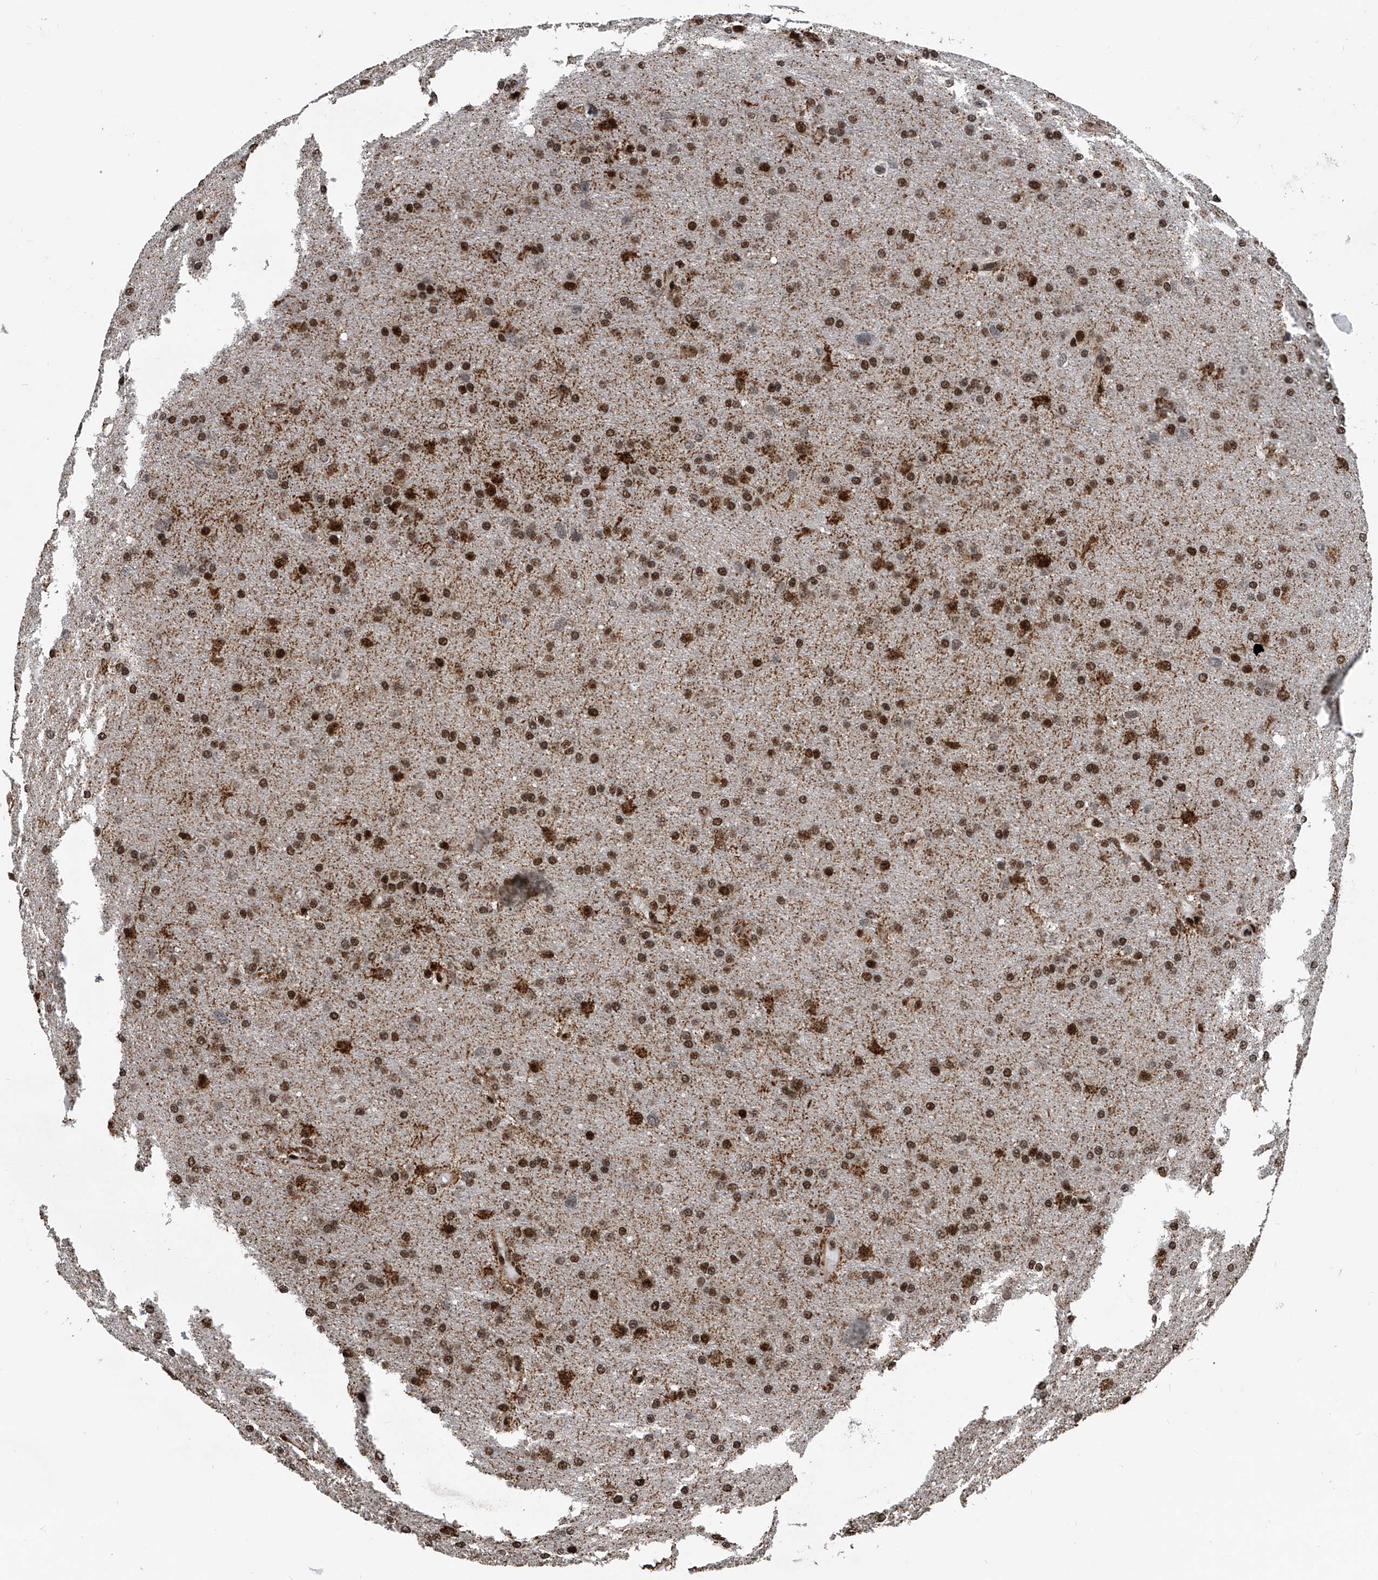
{"staining": {"intensity": "moderate", "quantity": ">75%", "location": "nuclear"}, "tissue": "glioma", "cell_type": "Tumor cells", "image_type": "cancer", "snomed": [{"axis": "morphology", "description": "Glioma, malignant, High grade"}, {"axis": "topography", "description": "Cerebral cortex"}], "caption": "Immunohistochemistry (IHC) photomicrograph of glioma stained for a protein (brown), which displays medium levels of moderate nuclear positivity in about >75% of tumor cells.", "gene": "FKBP5", "patient": {"sex": "female", "age": 36}}